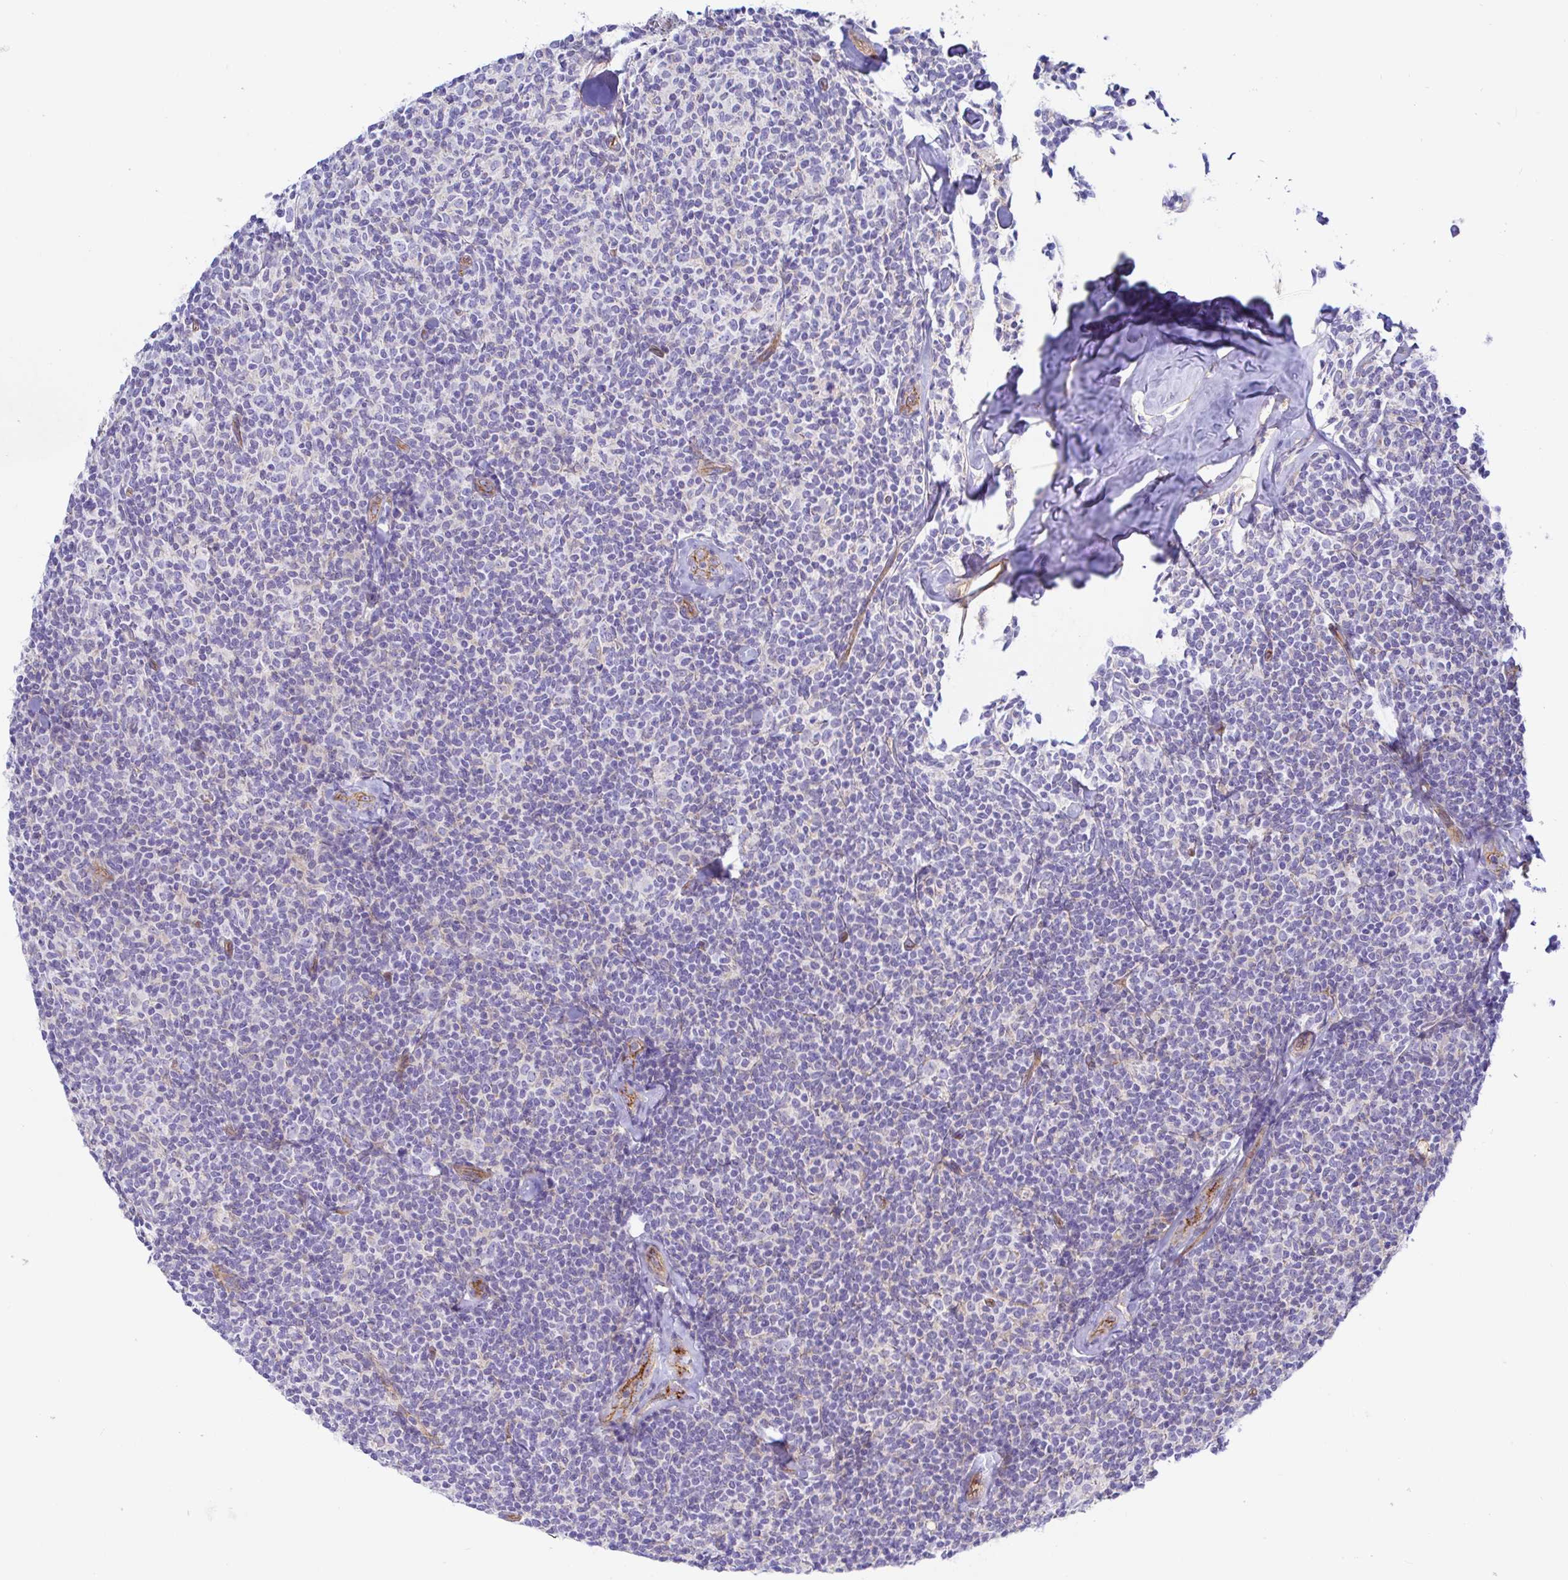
{"staining": {"intensity": "negative", "quantity": "none", "location": "none"}, "tissue": "lymphoma", "cell_type": "Tumor cells", "image_type": "cancer", "snomed": [{"axis": "morphology", "description": "Malignant lymphoma, non-Hodgkin's type, Low grade"}, {"axis": "topography", "description": "Lymph node"}], "caption": "Human lymphoma stained for a protein using IHC shows no expression in tumor cells.", "gene": "ARL4D", "patient": {"sex": "female", "age": 56}}